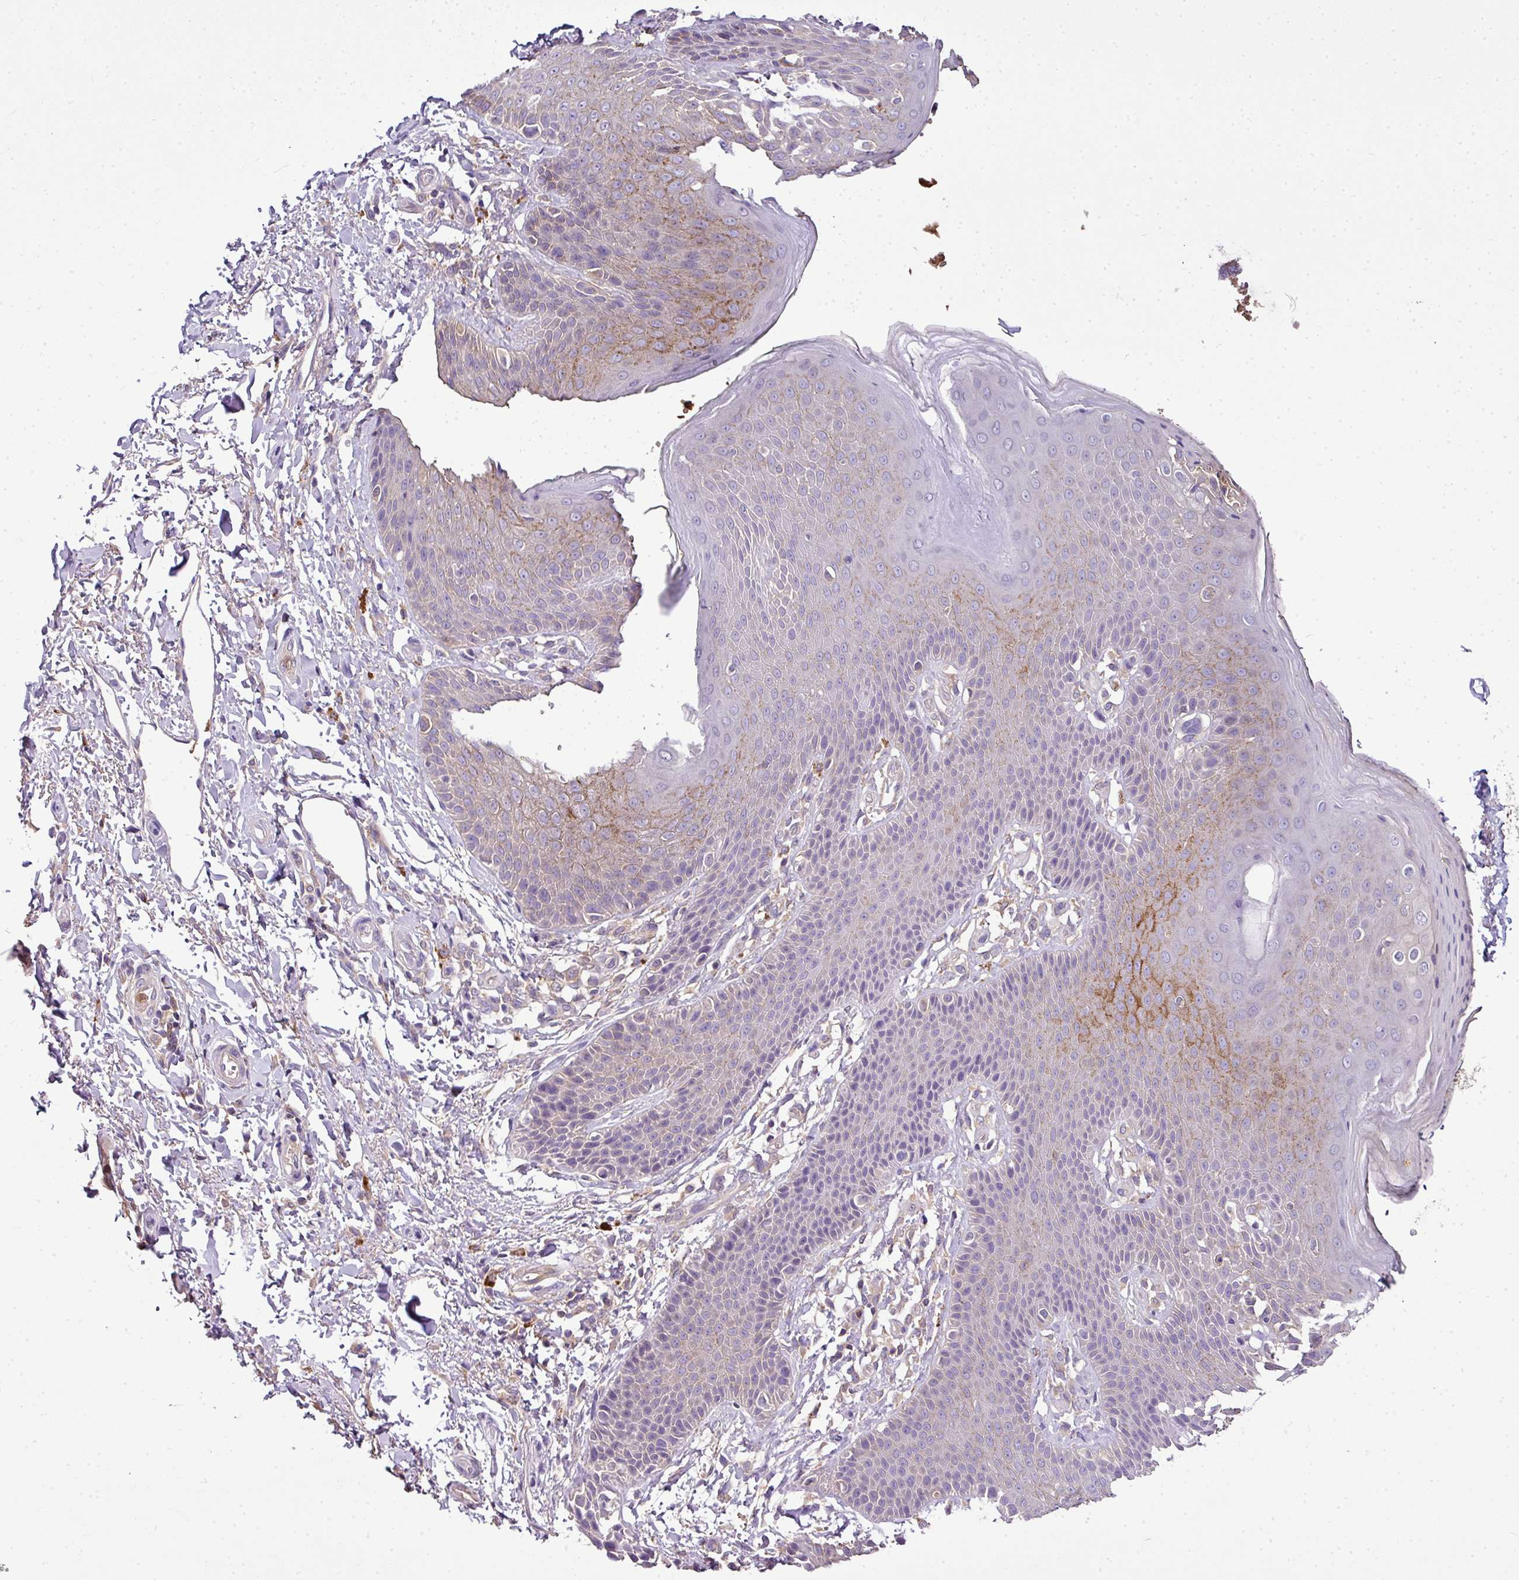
{"staining": {"intensity": "moderate", "quantity": "25%-75%", "location": "cytoplasmic/membranous"}, "tissue": "skin", "cell_type": "Epidermal cells", "image_type": "normal", "snomed": [{"axis": "morphology", "description": "Normal tissue, NOS"}, {"axis": "topography", "description": "Peripheral nerve tissue"}], "caption": "Unremarkable skin displays moderate cytoplasmic/membranous staining in approximately 25%-75% of epidermal cells (Brightfield microscopy of DAB IHC at high magnification)..", "gene": "CAB39L", "patient": {"sex": "male", "age": 51}}